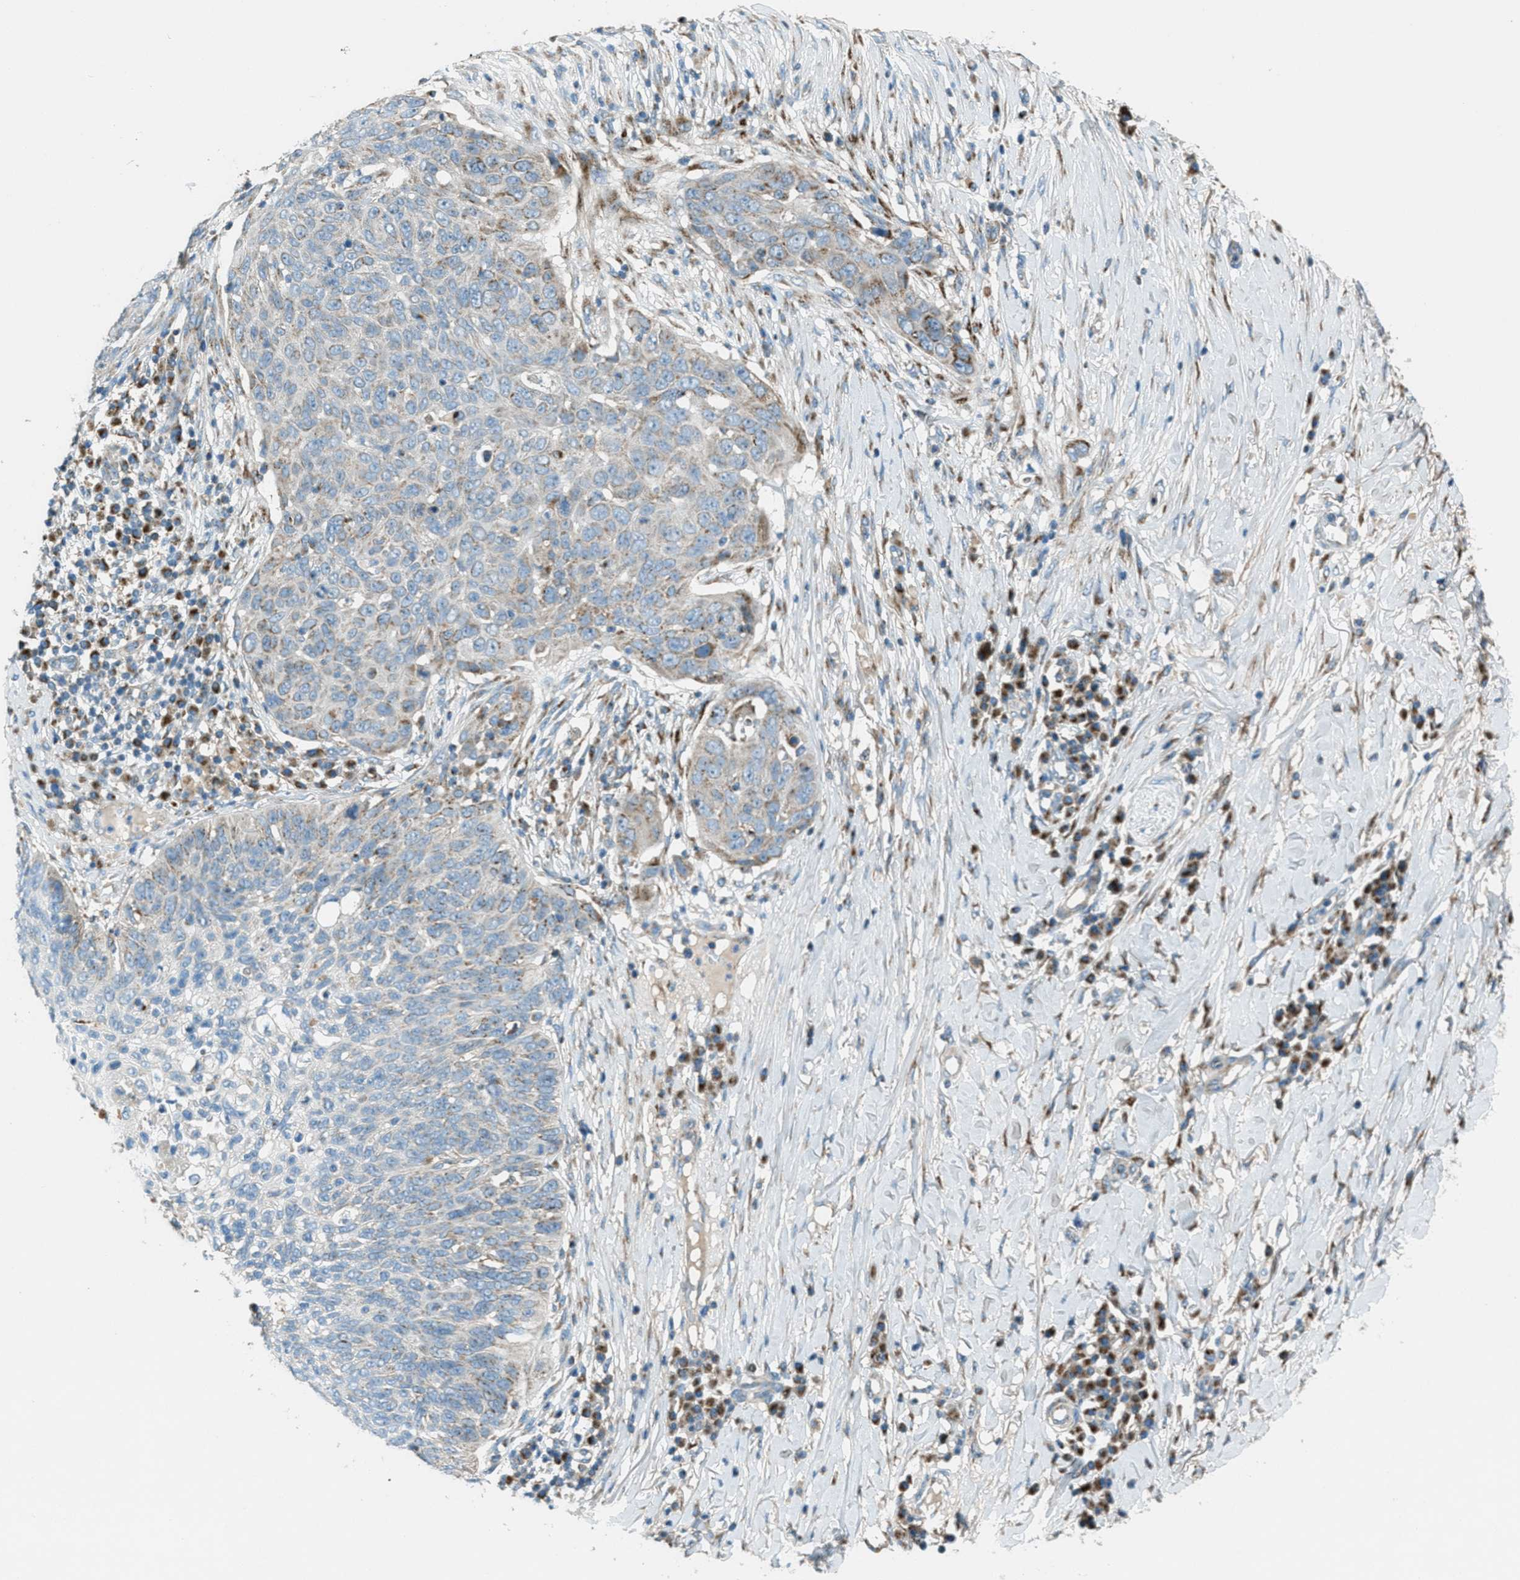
{"staining": {"intensity": "weak", "quantity": "25%-75%", "location": "cytoplasmic/membranous"}, "tissue": "skin cancer", "cell_type": "Tumor cells", "image_type": "cancer", "snomed": [{"axis": "morphology", "description": "Squamous cell carcinoma in situ, NOS"}, {"axis": "morphology", "description": "Squamous cell carcinoma, NOS"}, {"axis": "topography", "description": "Skin"}], "caption": "High-power microscopy captured an immunohistochemistry histopathology image of squamous cell carcinoma in situ (skin), revealing weak cytoplasmic/membranous staining in approximately 25%-75% of tumor cells. (DAB (3,3'-diaminobenzidine) = brown stain, brightfield microscopy at high magnification).", "gene": "BCKDK", "patient": {"sex": "male", "age": 93}}